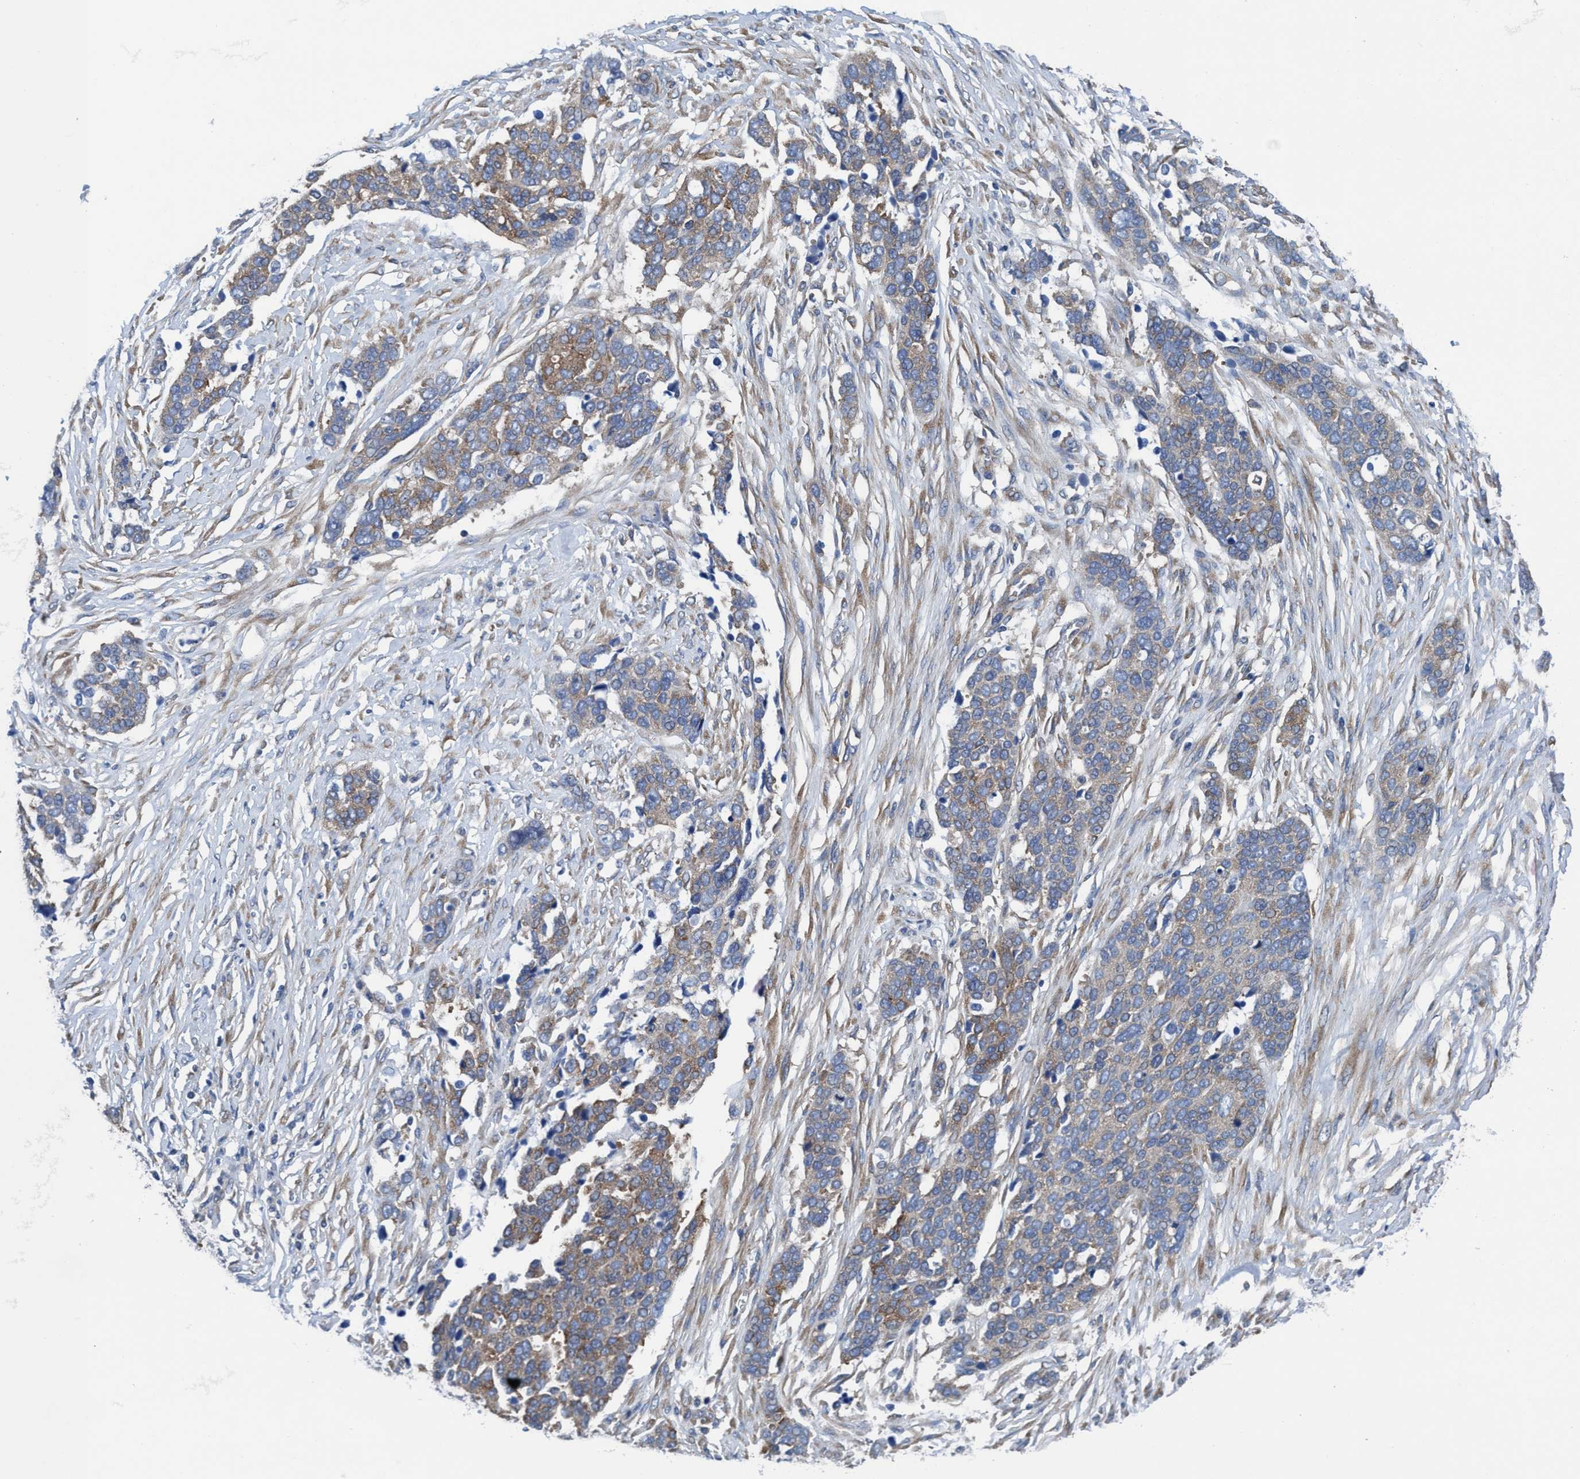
{"staining": {"intensity": "weak", "quantity": "25%-75%", "location": "cytoplasmic/membranous"}, "tissue": "ovarian cancer", "cell_type": "Tumor cells", "image_type": "cancer", "snomed": [{"axis": "morphology", "description": "Cystadenocarcinoma, serous, NOS"}, {"axis": "topography", "description": "Ovary"}], "caption": "Protein analysis of serous cystadenocarcinoma (ovarian) tissue exhibits weak cytoplasmic/membranous staining in about 25%-75% of tumor cells.", "gene": "NMT1", "patient": {"sex": "female", "age": 44}}